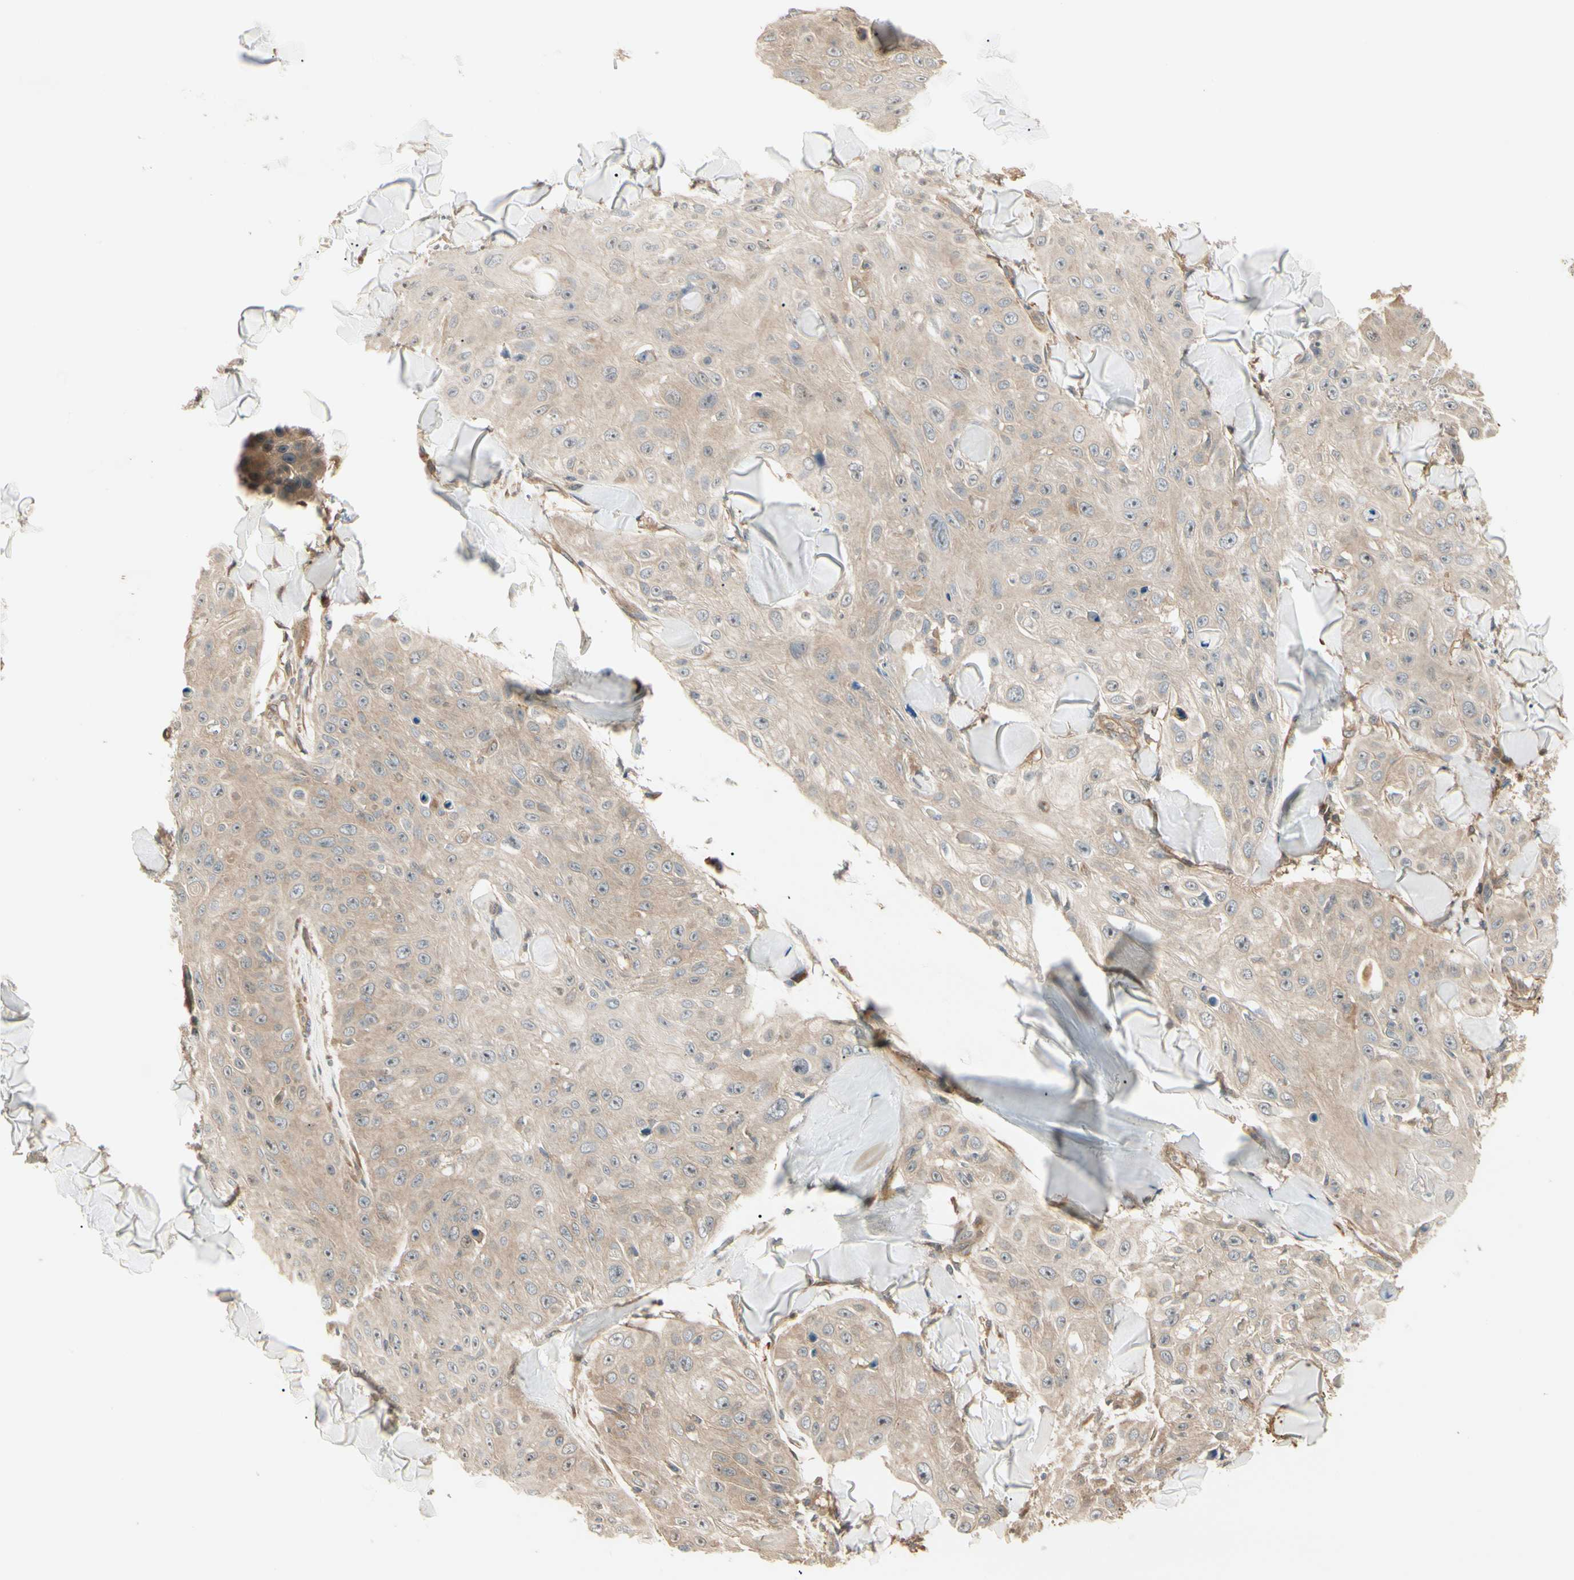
{"staining": {"intensity": "weak", "quantity": ">75%", "location": "cytoplasmic/membranous"}, "tissue": "skin cancer", "cell_type": "Tumor cells", "image_type": "cancer", "snomed": [{"axis": "morphology", "description": "Squamous cell carcinoma, NOS"}, {"axis": "topography", "description": "Skin"}], "caption": "IHC photomicrograph of skin squamous cell carcinoma stained for a protein (brown), which displays low levels of weak cytoplasmic/membranous staining in about >75% of tumor cells.", "gene": "F2R", "patient": {"sex": "male", "age": 86}}